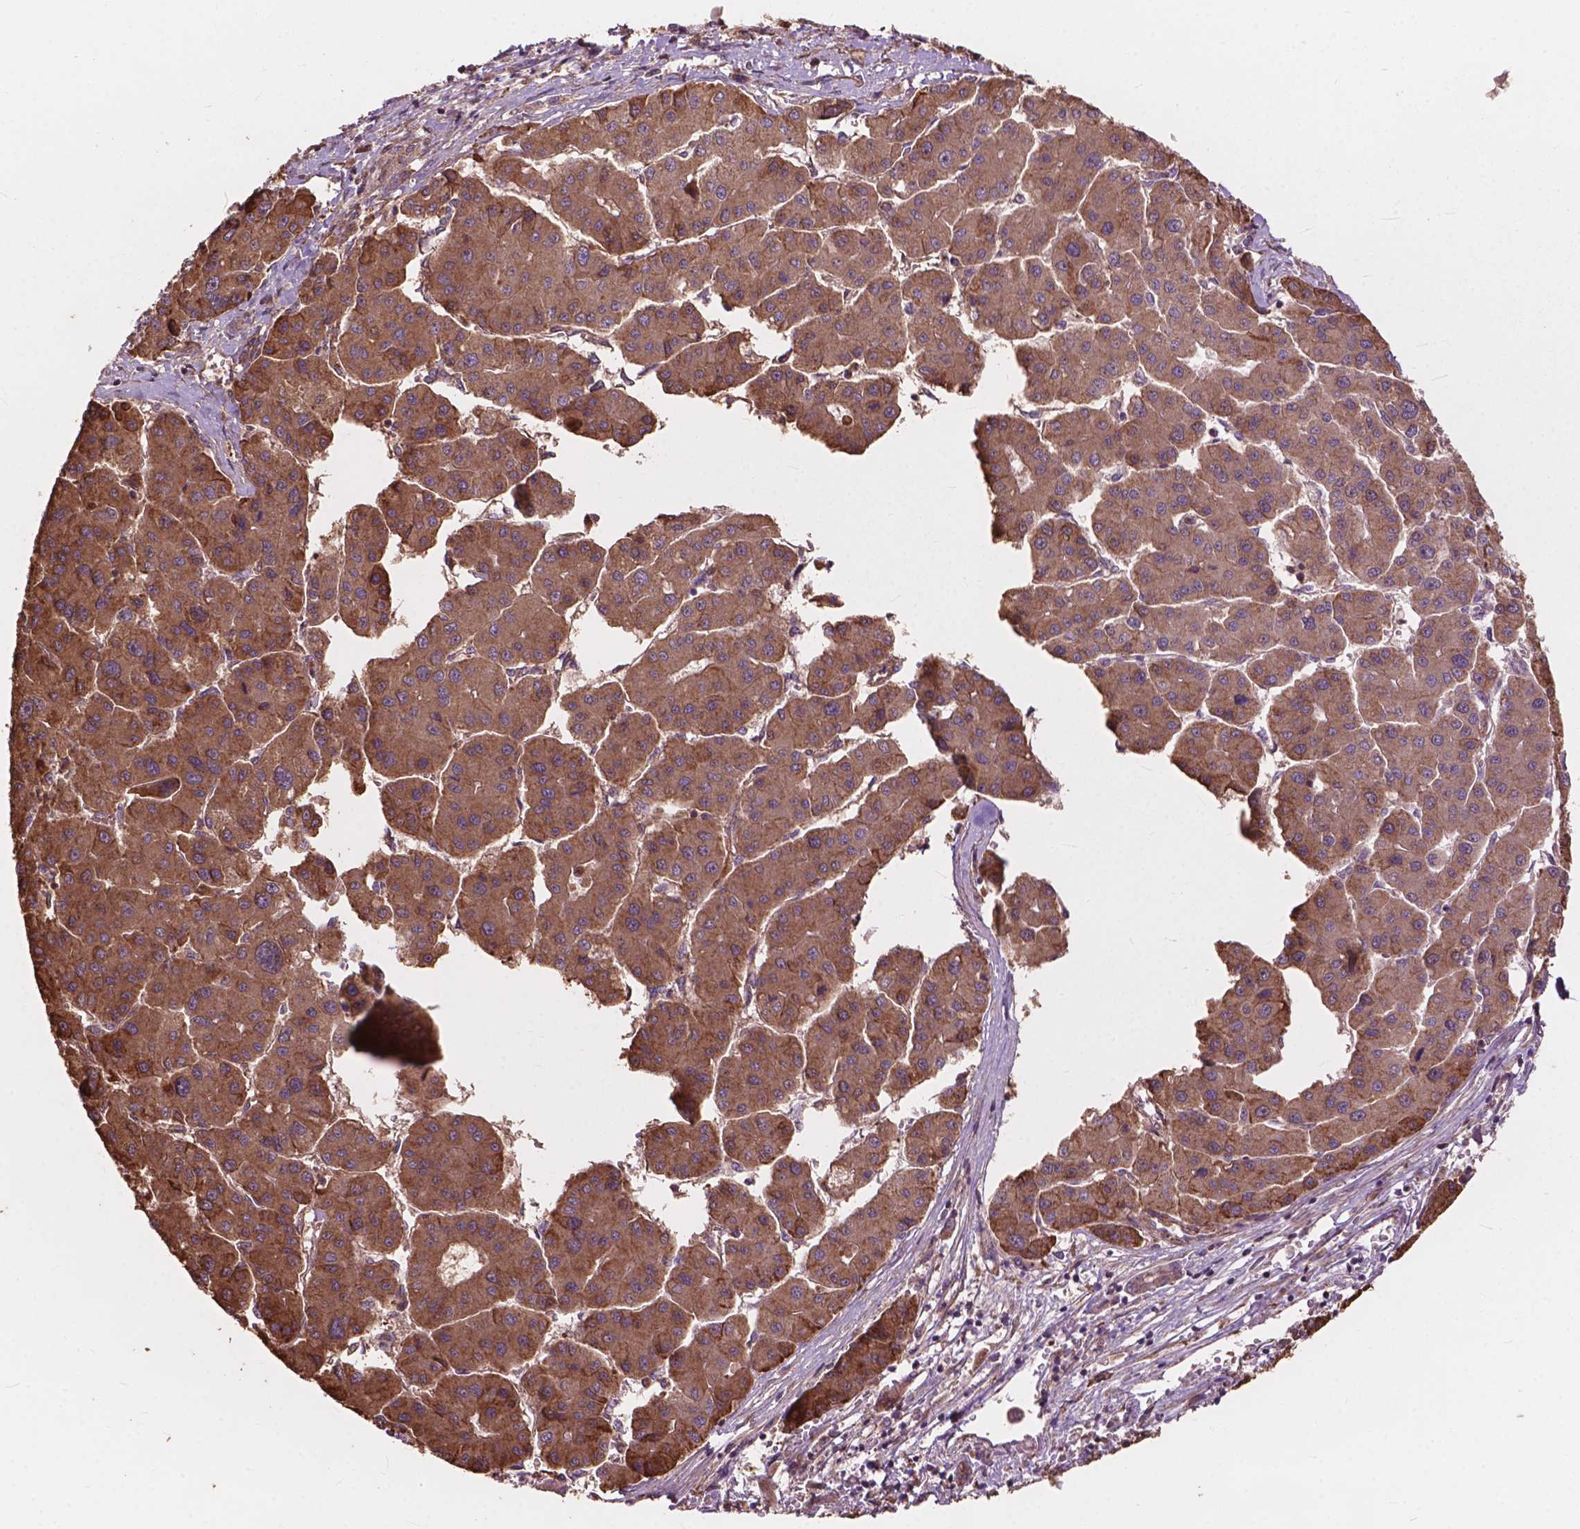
{"staining": {"intensity": "moderate", "quantity": ">75%", "location": "cytoplasmic/membranous"}, "tissue": "liver cancer", "cell_type": "Tumor cells", "image_type": "cancer", "snomed": [{"axis": "morphology", "description": "Carcinoma, Hepatocellular, NOS"}, {"axis": "topography", "description": "Liver"}], "caption": "Hepatocellular carcinoma (liver) tissue reveals moderate cytoplasmic/membranous positivity in approximately >75% of tumor cells", "gene": "FNIP1", "patient": {"sex": "male", "age": 73}}